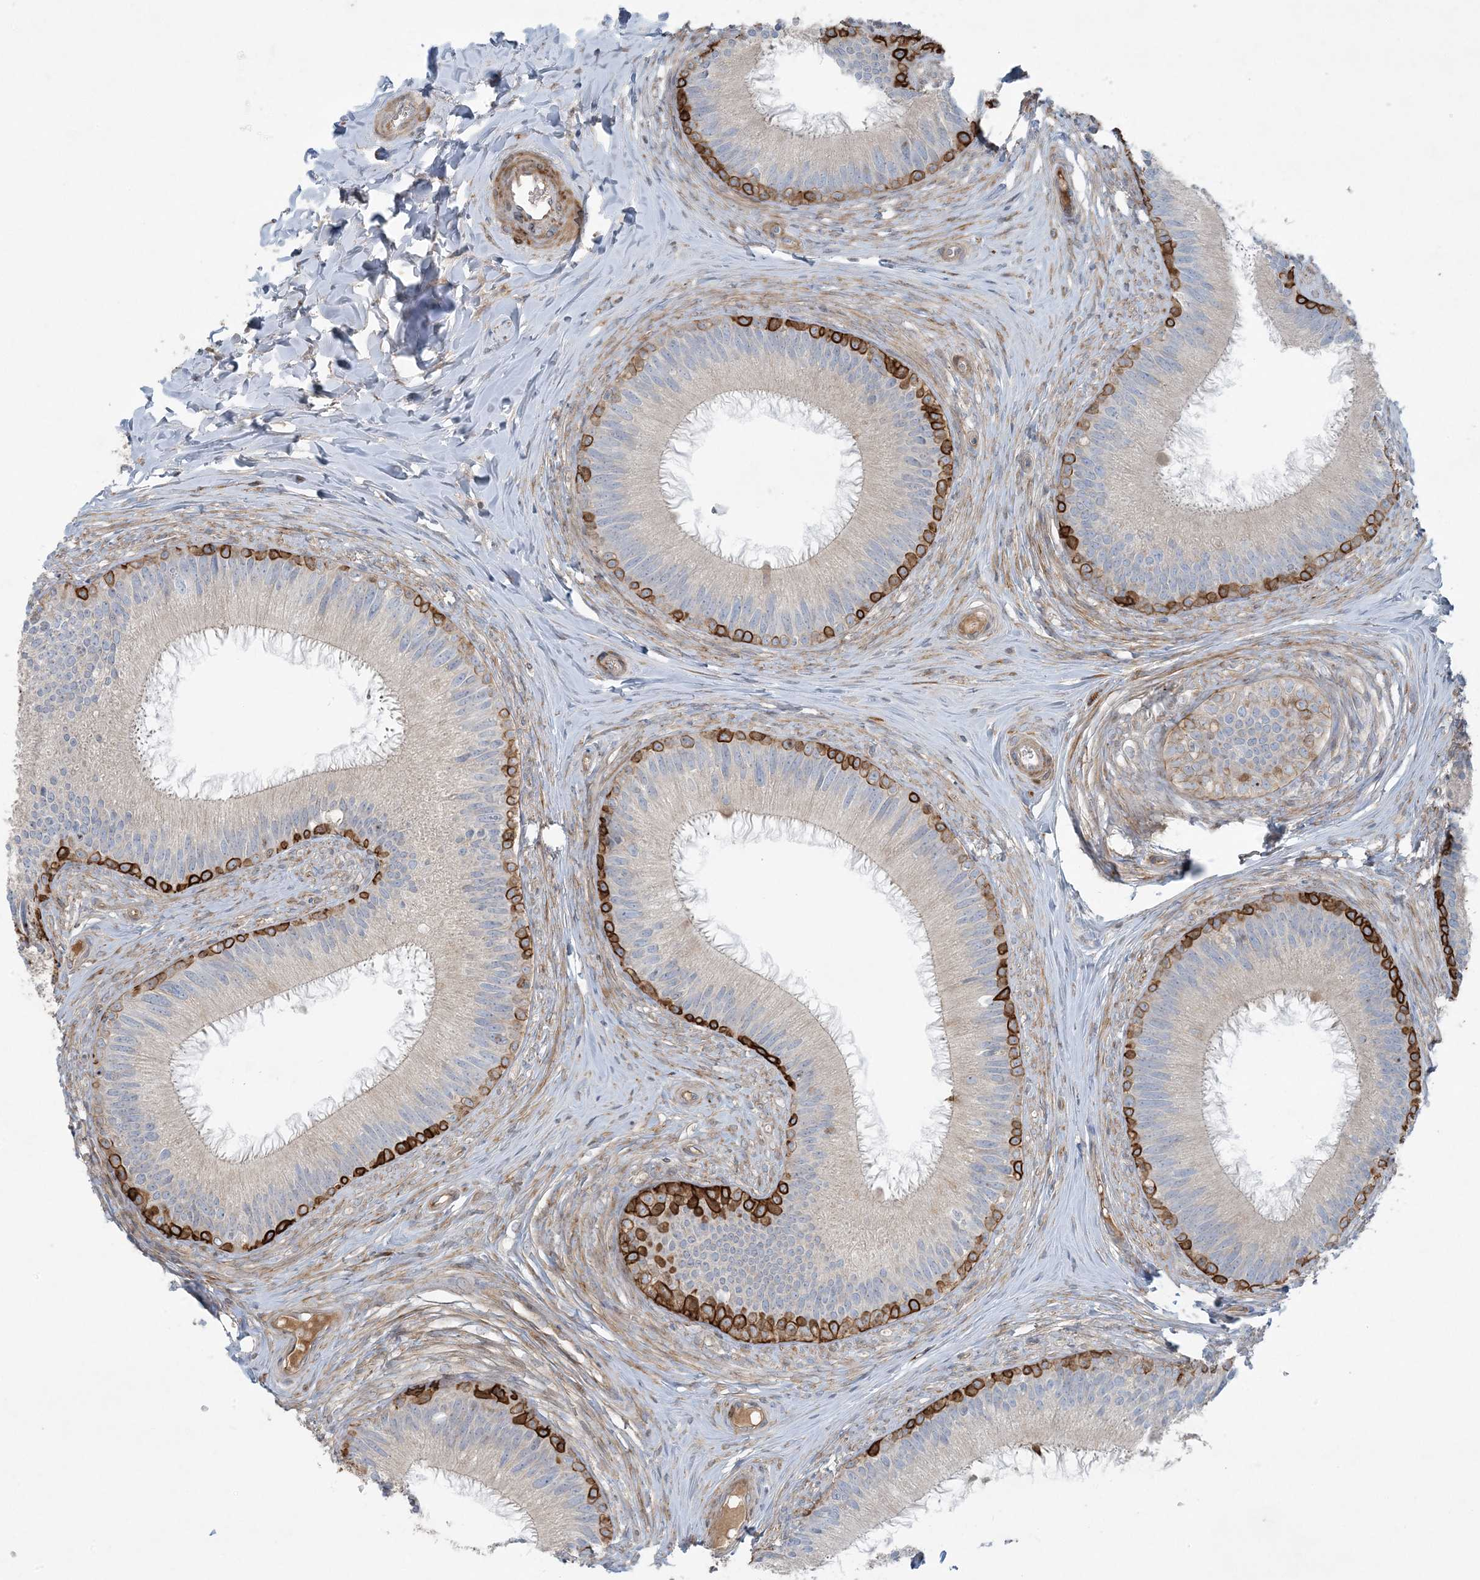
{"staining": {"intensity": "strong", "quantity": "<25%", "location": "cytoplasmic/membranous"}, "tissue": "epididymis", "cell_type": "Glandular cells", "image_type": "normal", "snomed": [{"axis": "morphology", "description": "Normal tissue, NOS"}, {"axis": "topography", "description": "Epididymis"}], "caption": "Normal epididymis was stained to show a protein in brown. There is medium levels of strong cytoplasmic/membranous positivity in approximately <25% of glandular cells.", "gene": "PIK3R4", "patient": {"sex": "male", "age": 27}}